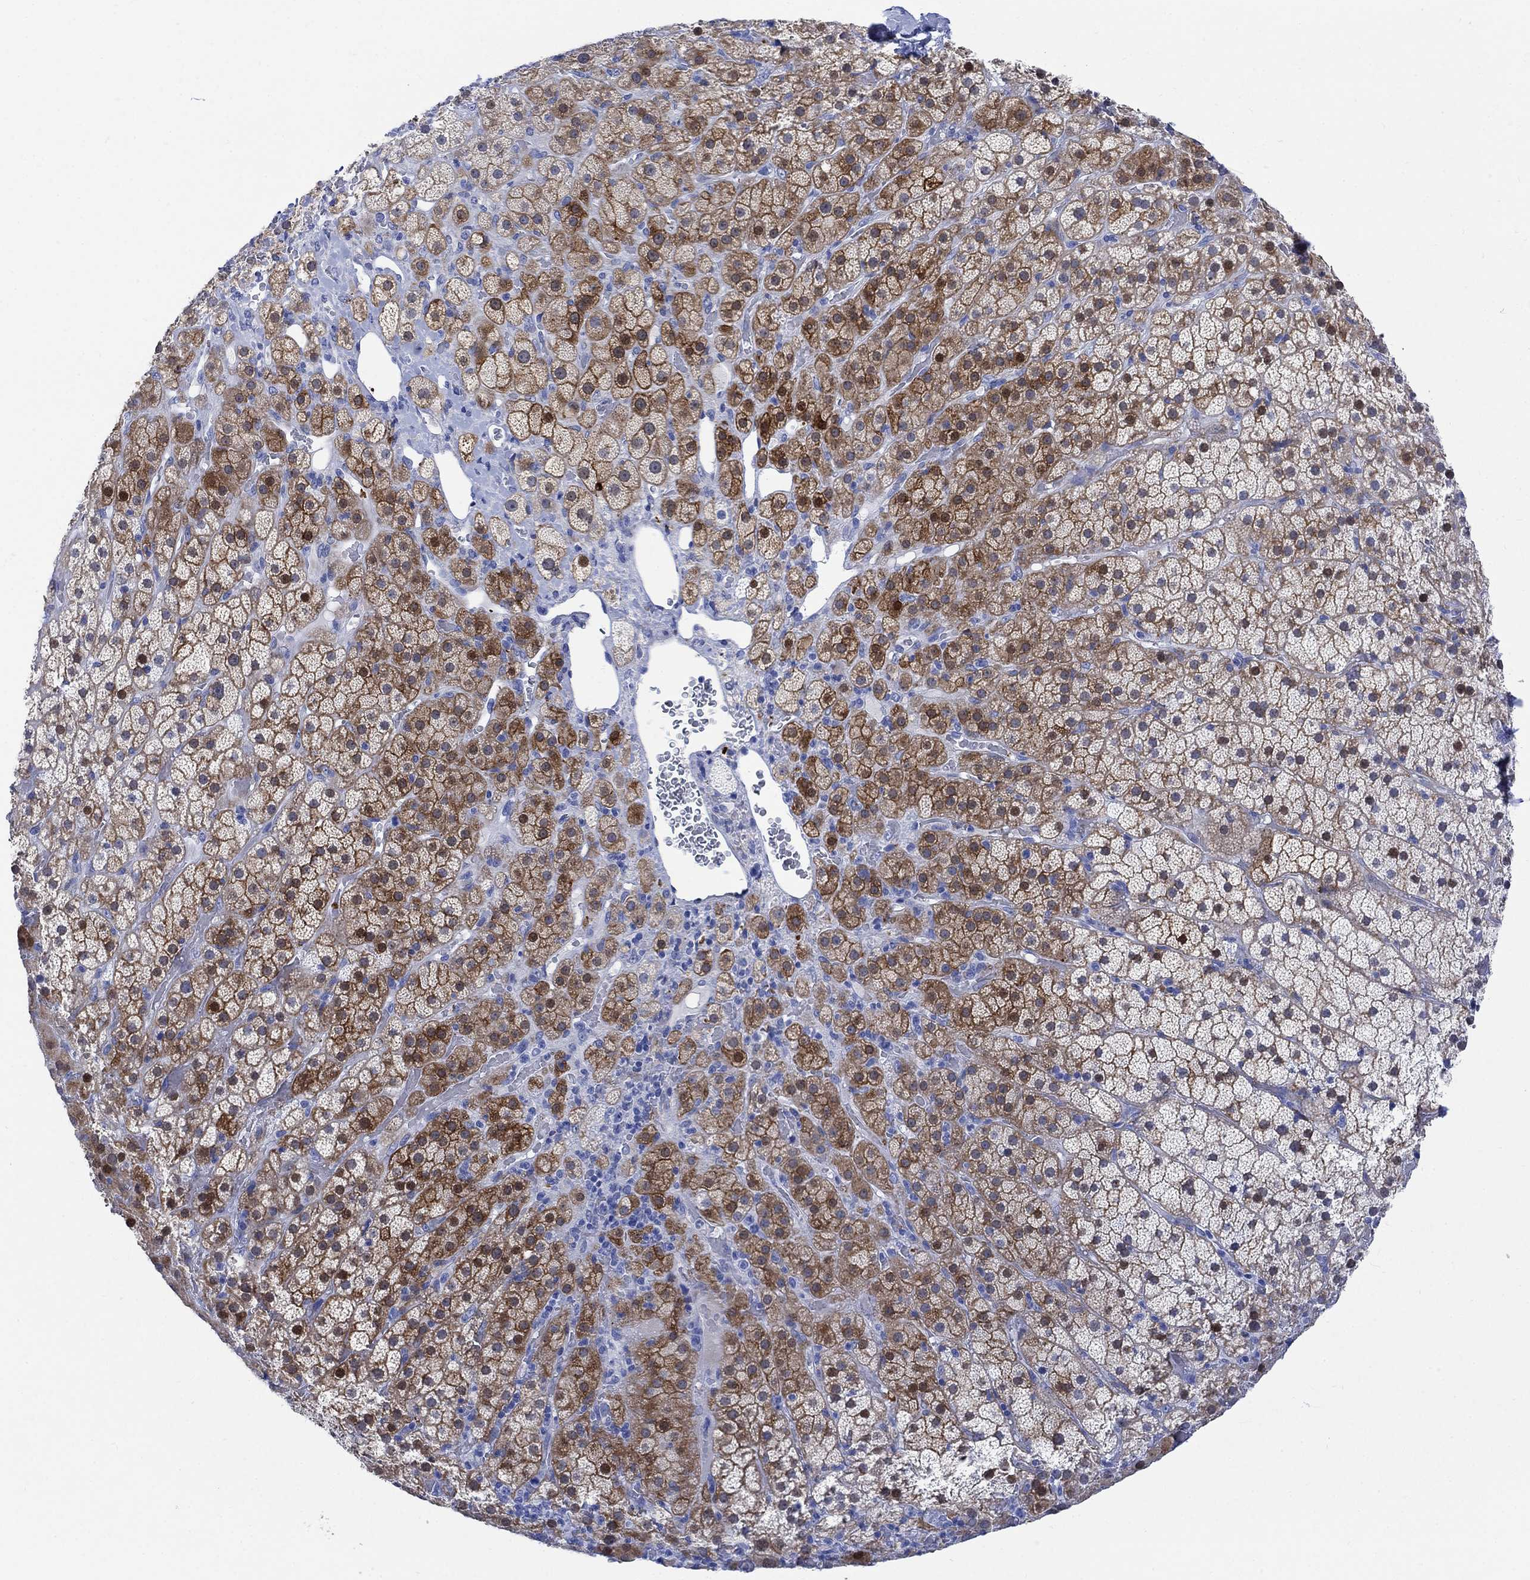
{"staining": {"intensity": "strong", "quantity": "25%-75%", "location": "cytoplasmic/membranous"}, "tissue": "adrenal gland", "cell_type": "Glandular cells", "image_type": "normal", "snomed": [{"axis": "morphology", "description": "Normal tissue, NOS"}, {"axis": "topography", "description": "Adrenal gland"}], "caption": "A micrograph of adrenal gland stained for a protein exhibits strong cytoplasmic/membranous brown staining in glandular cells. (DAB (3,3'-diaminobenzidine) IHC with brightfield microscopy, high magnification).", "gene": "MYL1", "patient": {"sex": "male", "age": 57}}